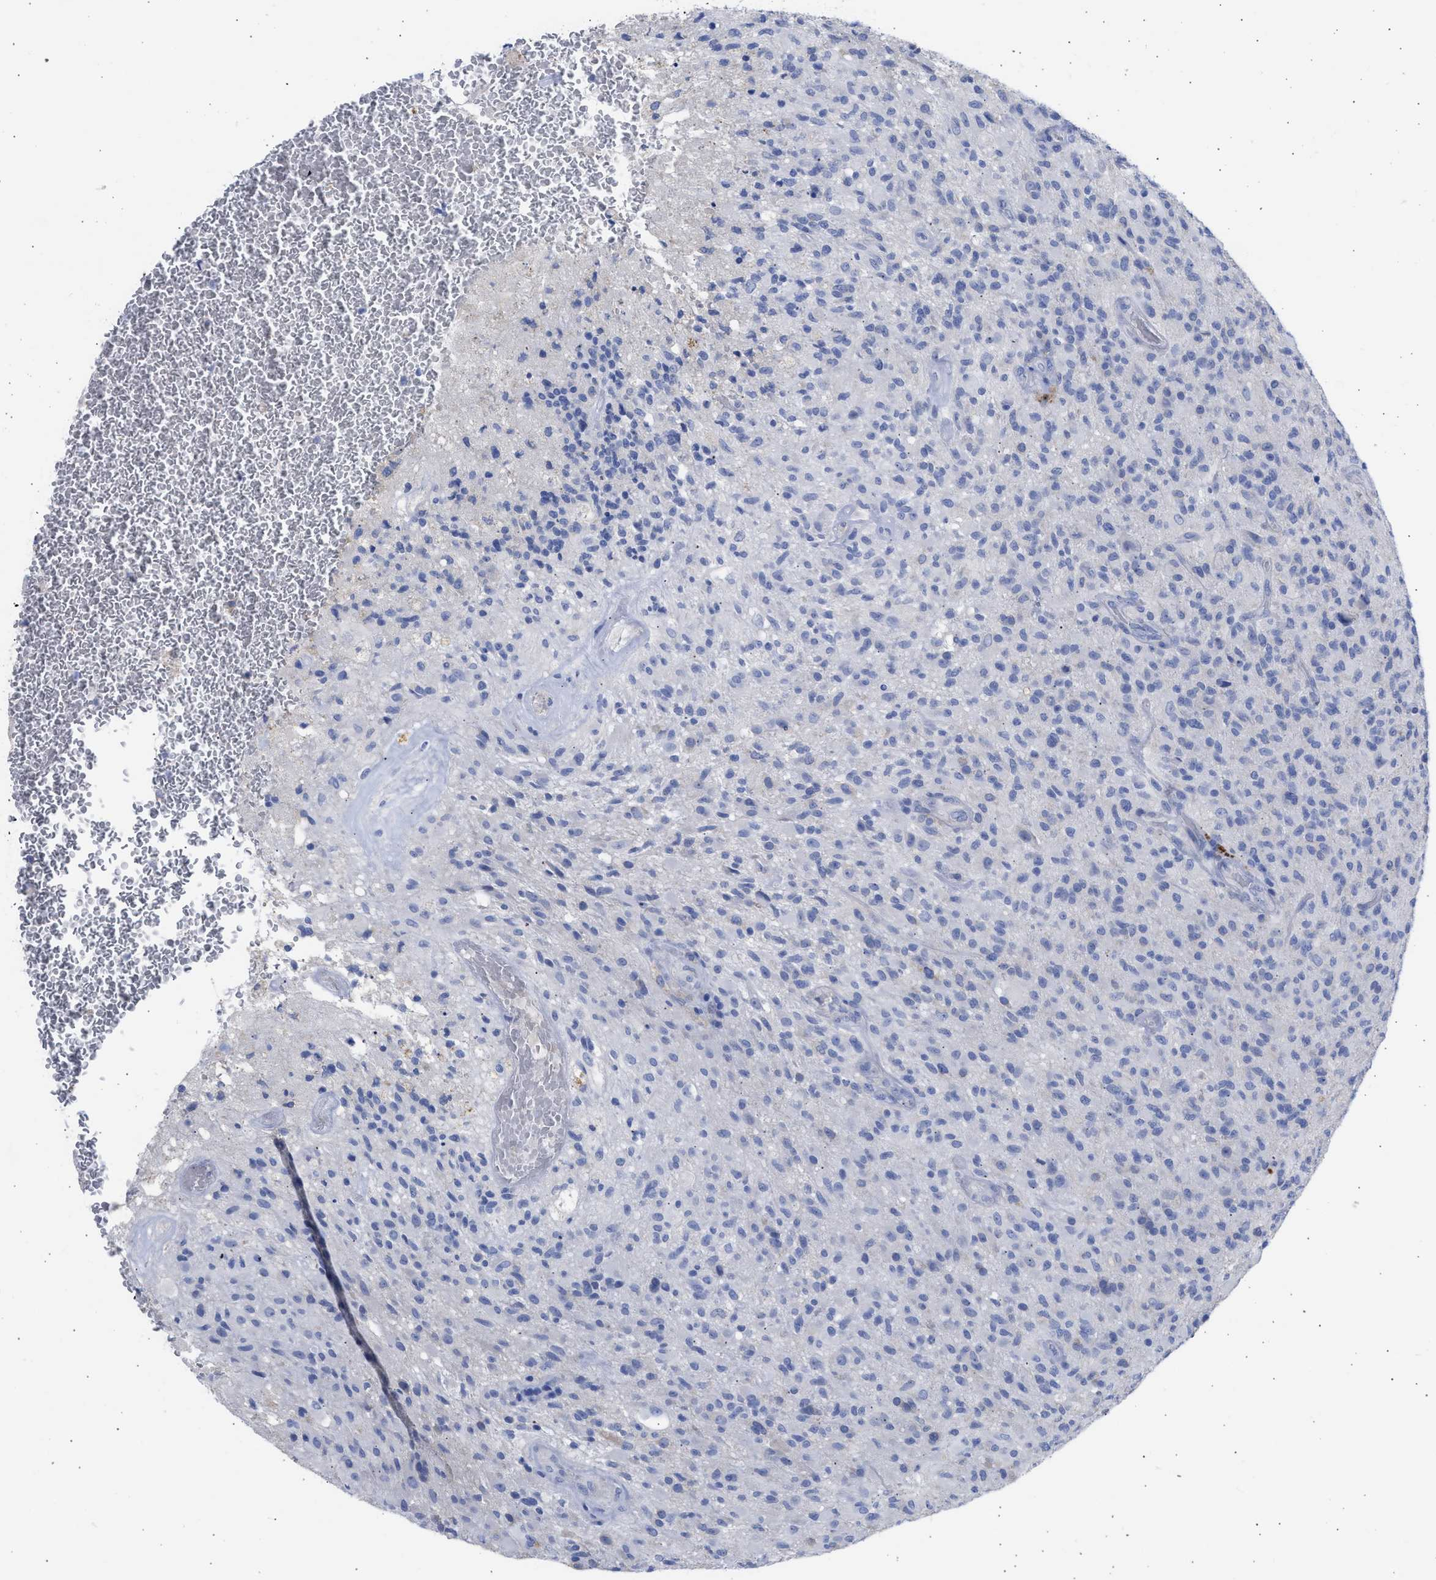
{"staining": {"intensity": "negative", "quantity": "none", "location": "none"}, "tissue": "glioma", "cell_type": "Tumor cells", "image_type": "cancer", "snomed": [{"axis": "morphology", "description": "Glioma, malignant, High grade"}, {"axis": "topography", "description": "Brain"}], "caption": "Immunohistochemistry micrograph of neoplastic tissue: human malignant glioma (high-grade) stained with DAB displays no significant protein expression in tumor cells. (Brightfield microscopy of DAB immunohistochemistry at high magnification).", "gene": "RSPH1", "patient": {"sex": "male", "age": 71}}